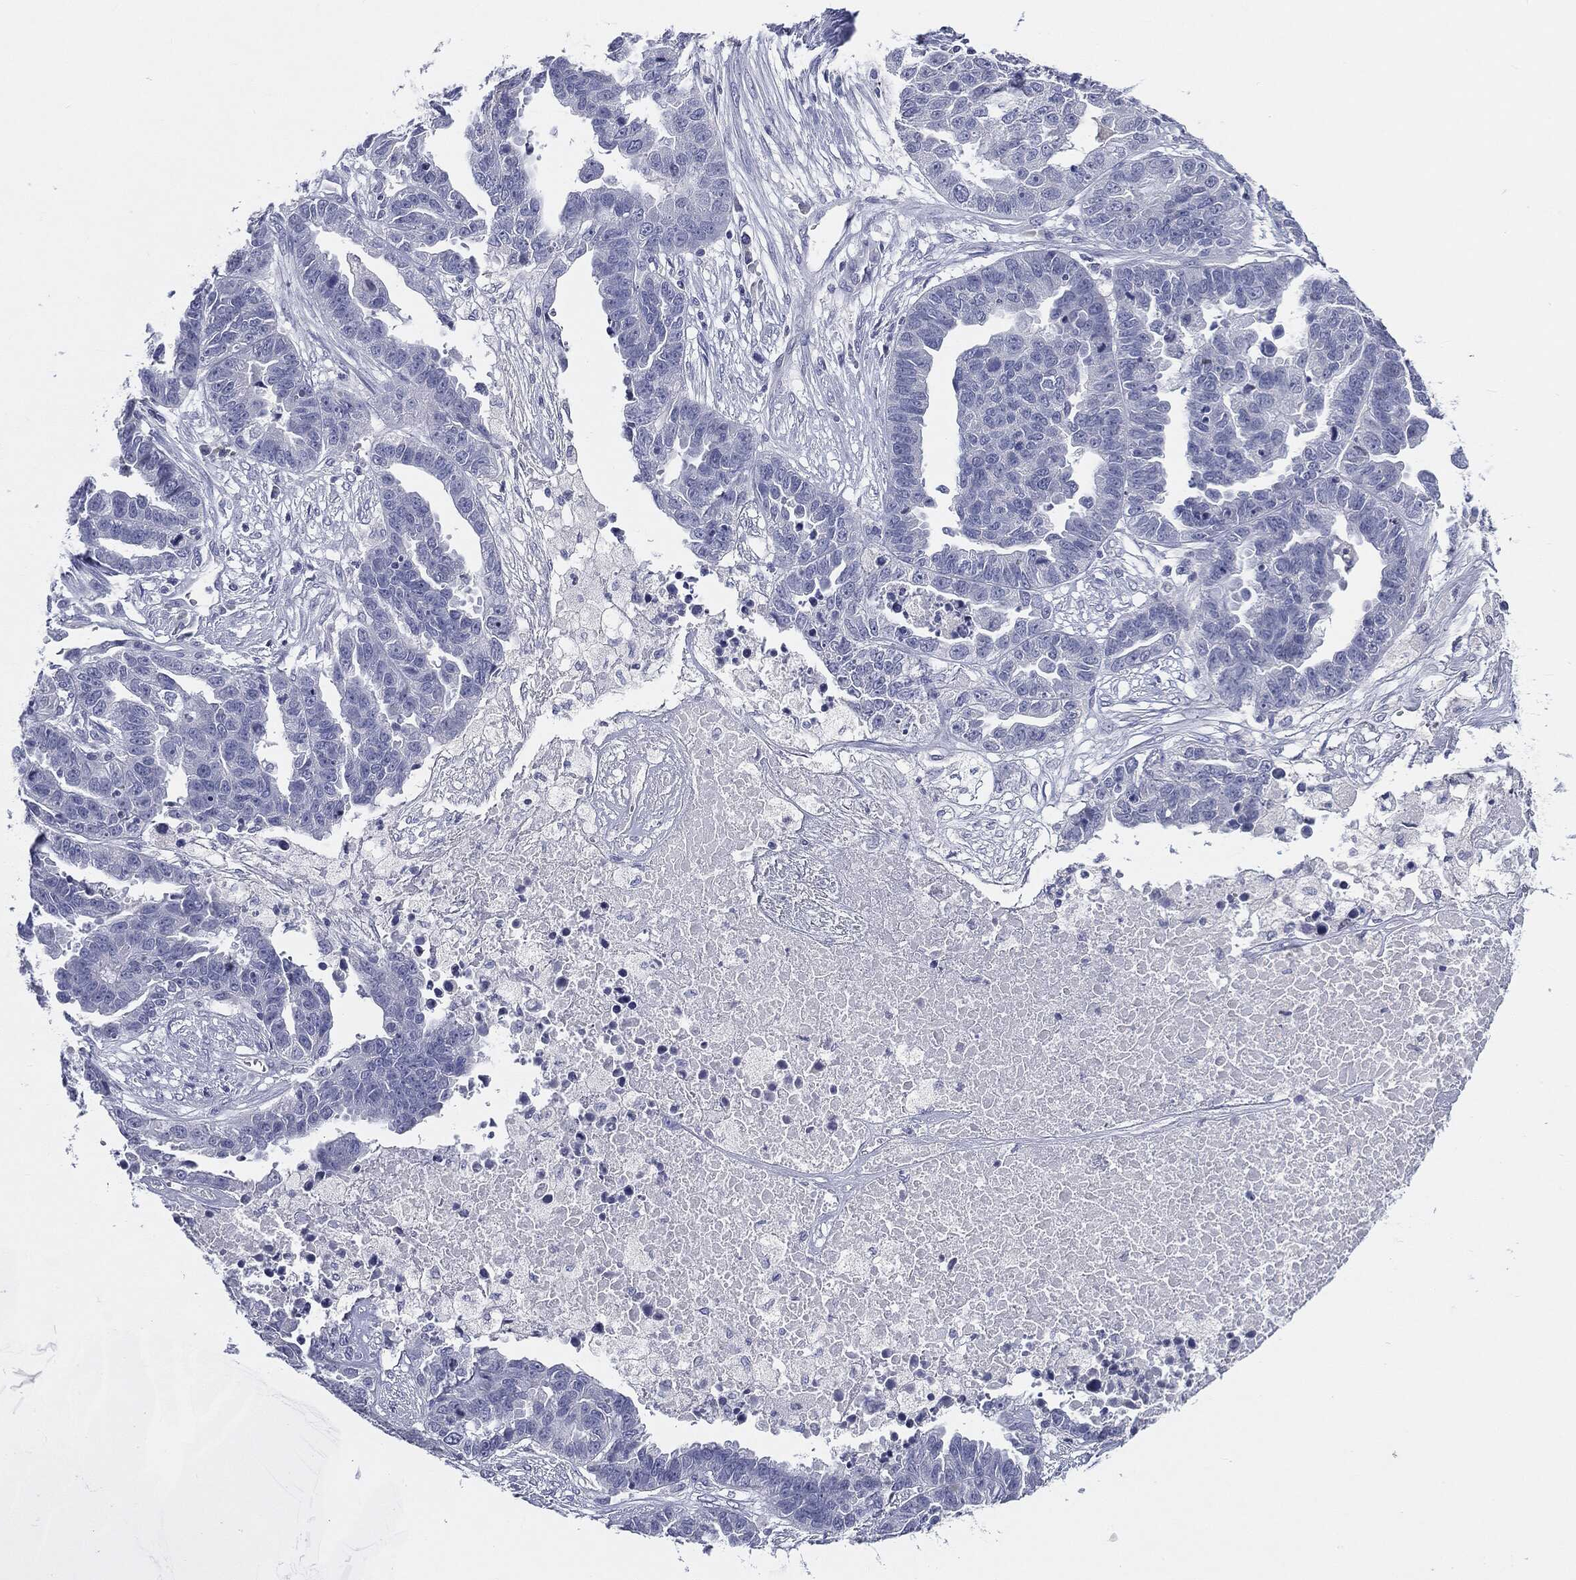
{"staining": {"intensity": "negative", "quantity": "none", "location": "none"}, "tissue": "ovarian cancer", "cell_type": "Tumor cells", "image_type": "cancer", "snomed": [{"axis": "morphology", "description": "Cystadenocarcinoma, serous, NOS"}, {"axis": "topography", "description": "Ovary"}], "caption": "Ovarian cancer (serous cystadenocarcinoma) was stained to show a protein in brown. There is no significant positivity in tumor cells. (Stains: DAB IHC with hematoxylin counter stain, Microscopy: brightfield microscopy at high magnification).", "gene": "CGB1", "patient": {"sex": "female", "age": 87}}